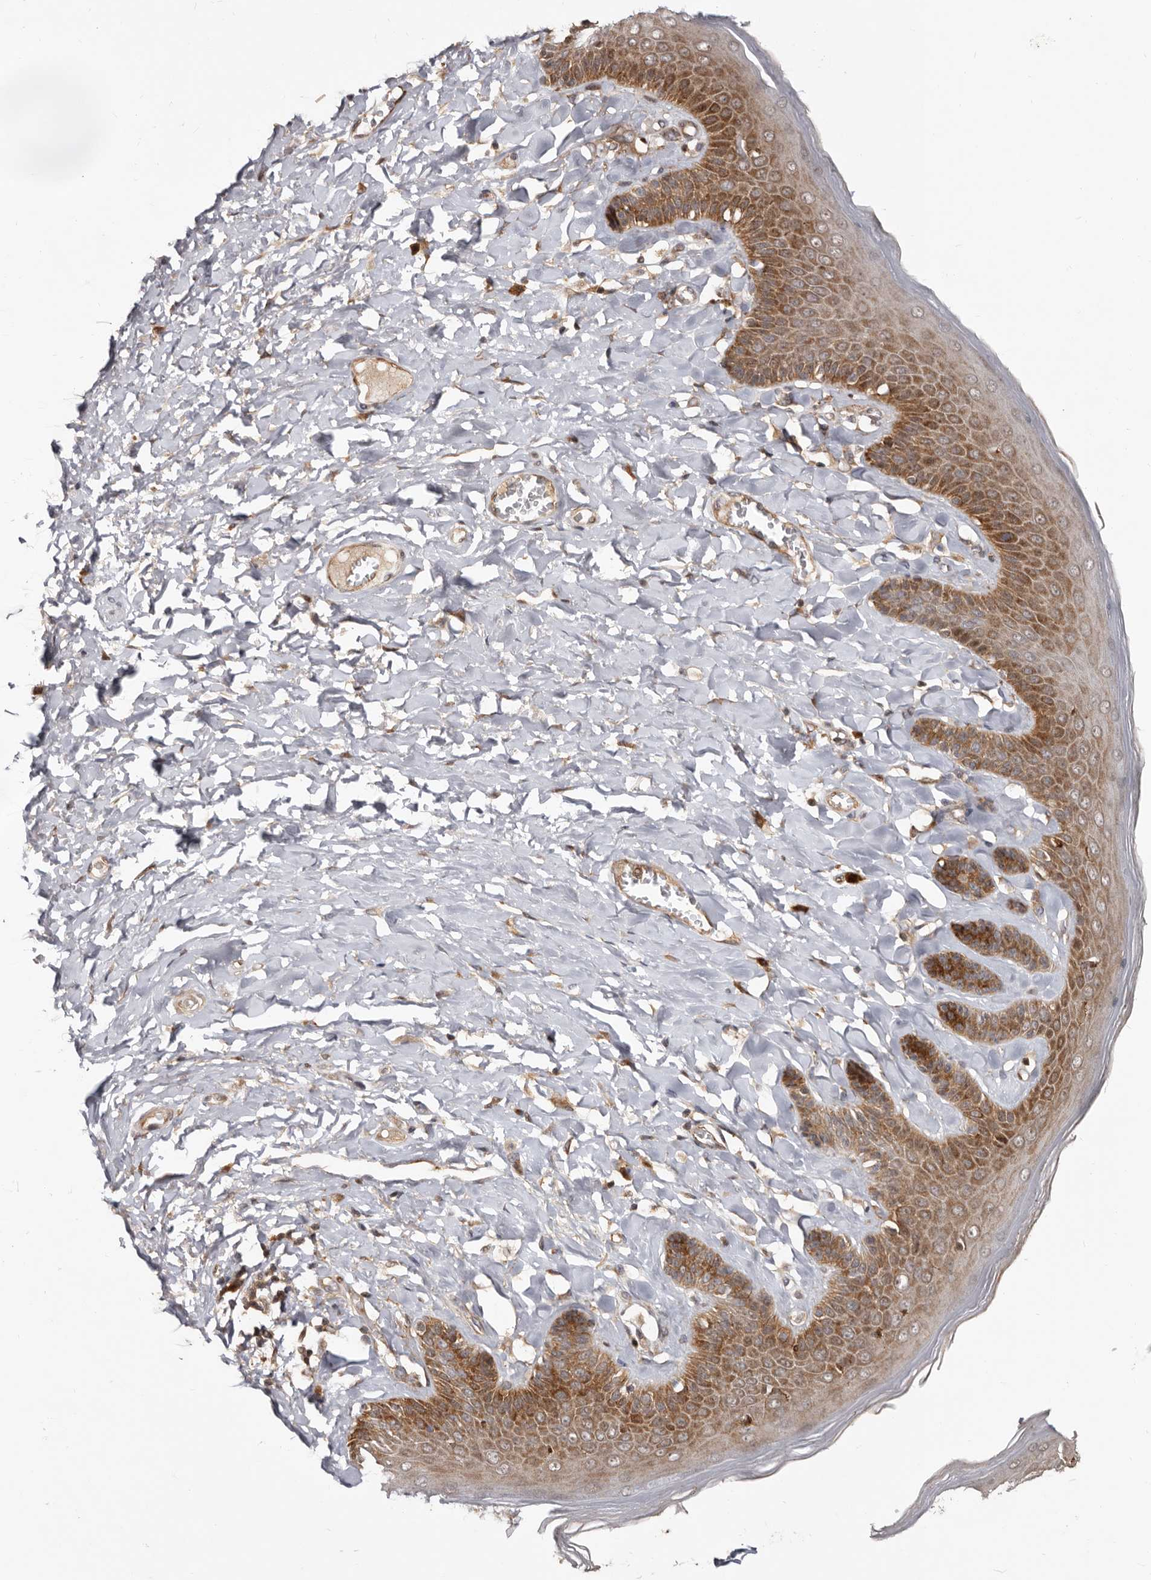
{"staining": {"intensity": "moderate", "quantity": ">75%", "location": "cytoplasmic/membranous"}, "tissue": "skin", "cell_type": "Epidermal cells", "image_type": "normal", "snomed": [{"axis": "morphology", "description": "Normal tissue, NOS"}, {"axis": "topography", "description": "Anal"}], "caption": "IHC micrograph of unremarkable skin: skin stained using immunohistochemistry reveals medium levels of moderate protein expression localized specifically in the cytoplasmic/membranous of epidermal cells, appearing as a cytoplasmic/membranous brown color.", "gene": "WEE2", "patient": {"sex": "male", "age": 69}}